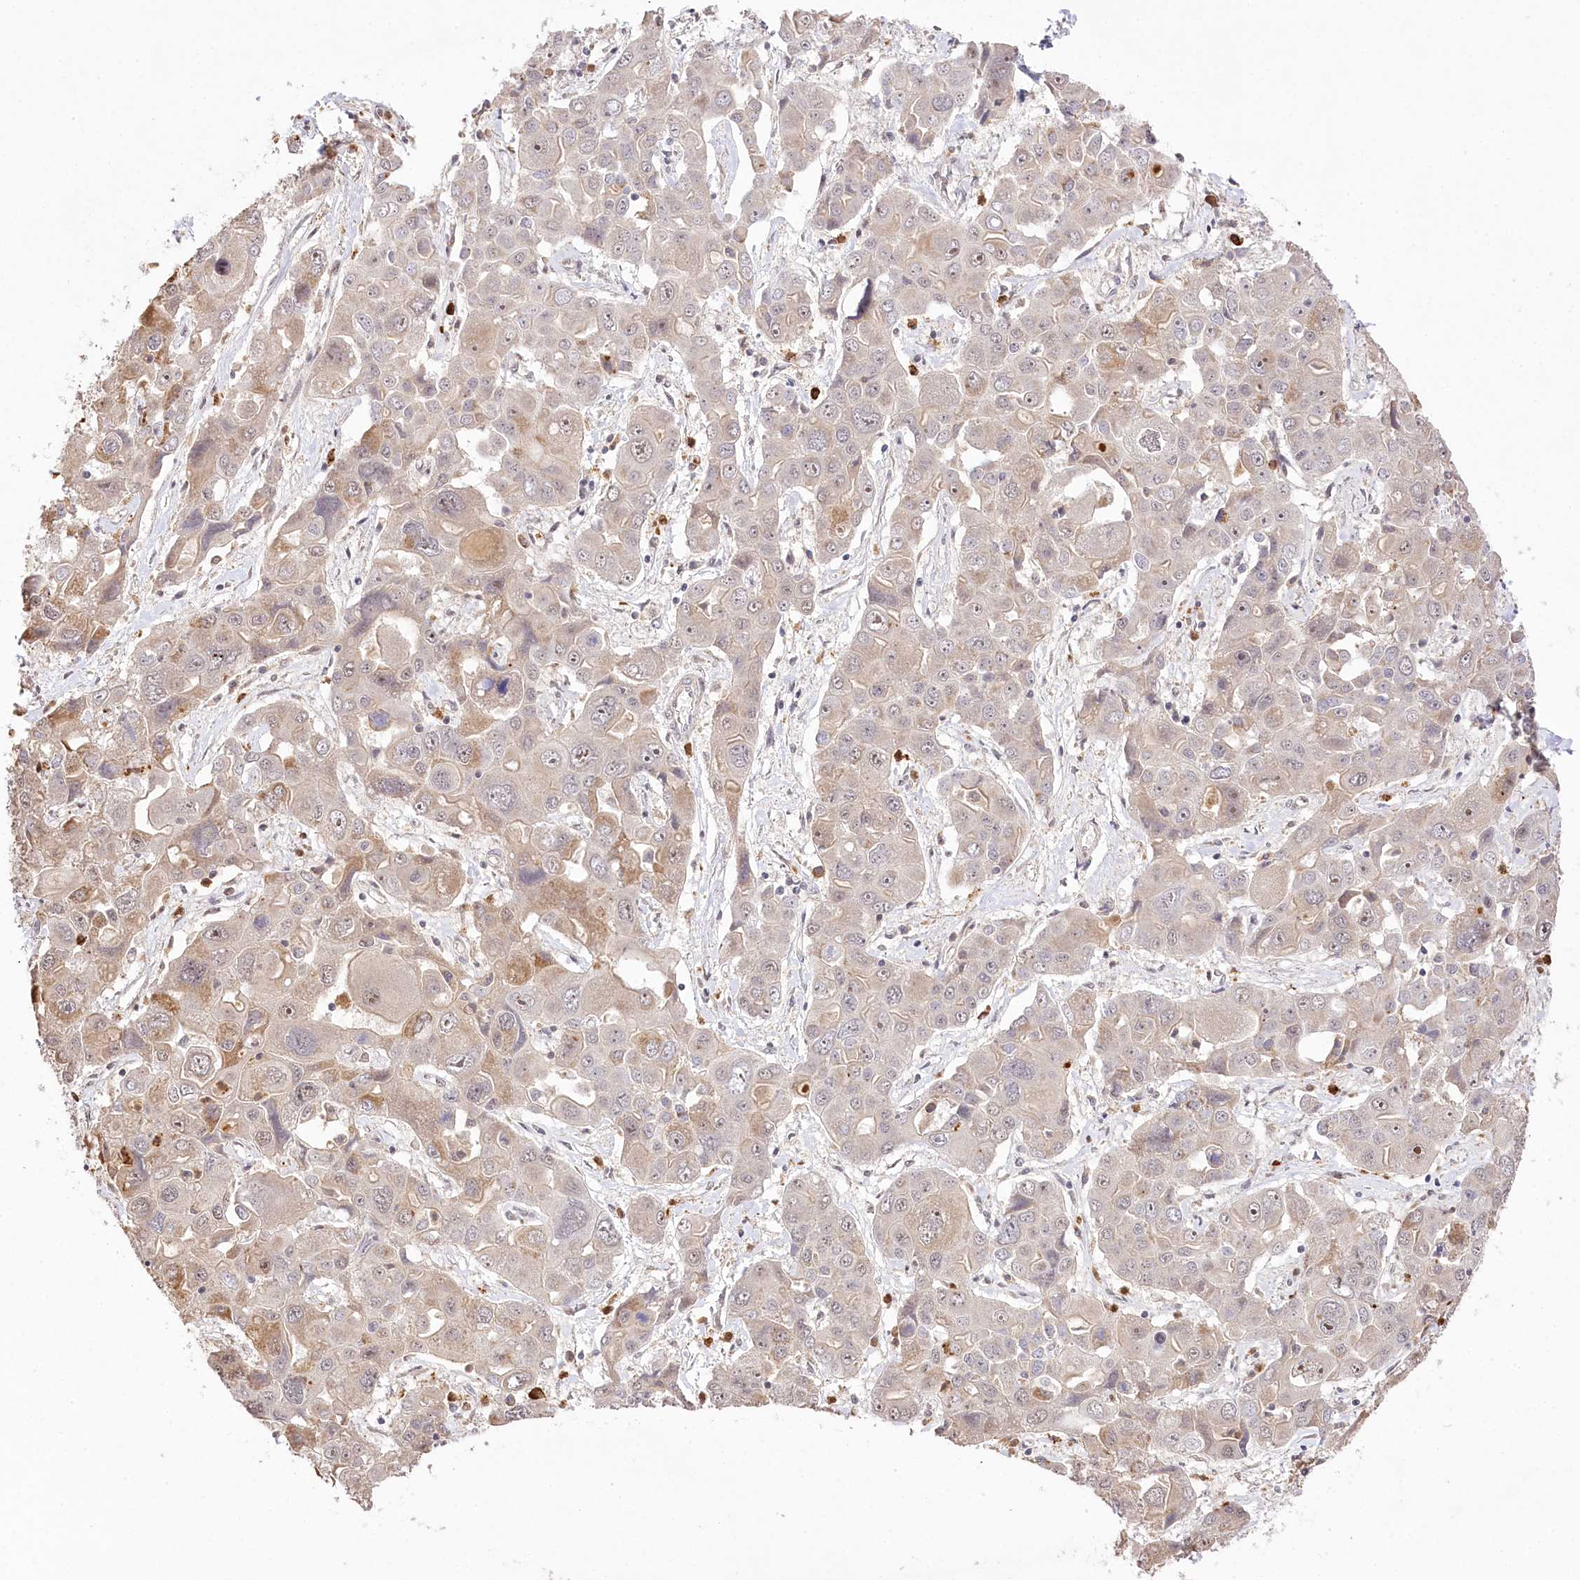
{"staining": {"intensity": "weak", "quantity": "<25%", "location": "cytoplasmic/membranous"}, "tissue": "liver cancer", "cell_type": "Tumor cells", "image_type": "cancer", "snomed": [{"axis": "morphology", "description": "Cholangiocarcinoma"}, {"axis": "topography", "description": "Liver"}], "caption": "Tumor cells show no significant expression in cholangiocarcinoma (liver).", "gene": "PYROXD1", "patient": {"sex": "male", "age": 67}}